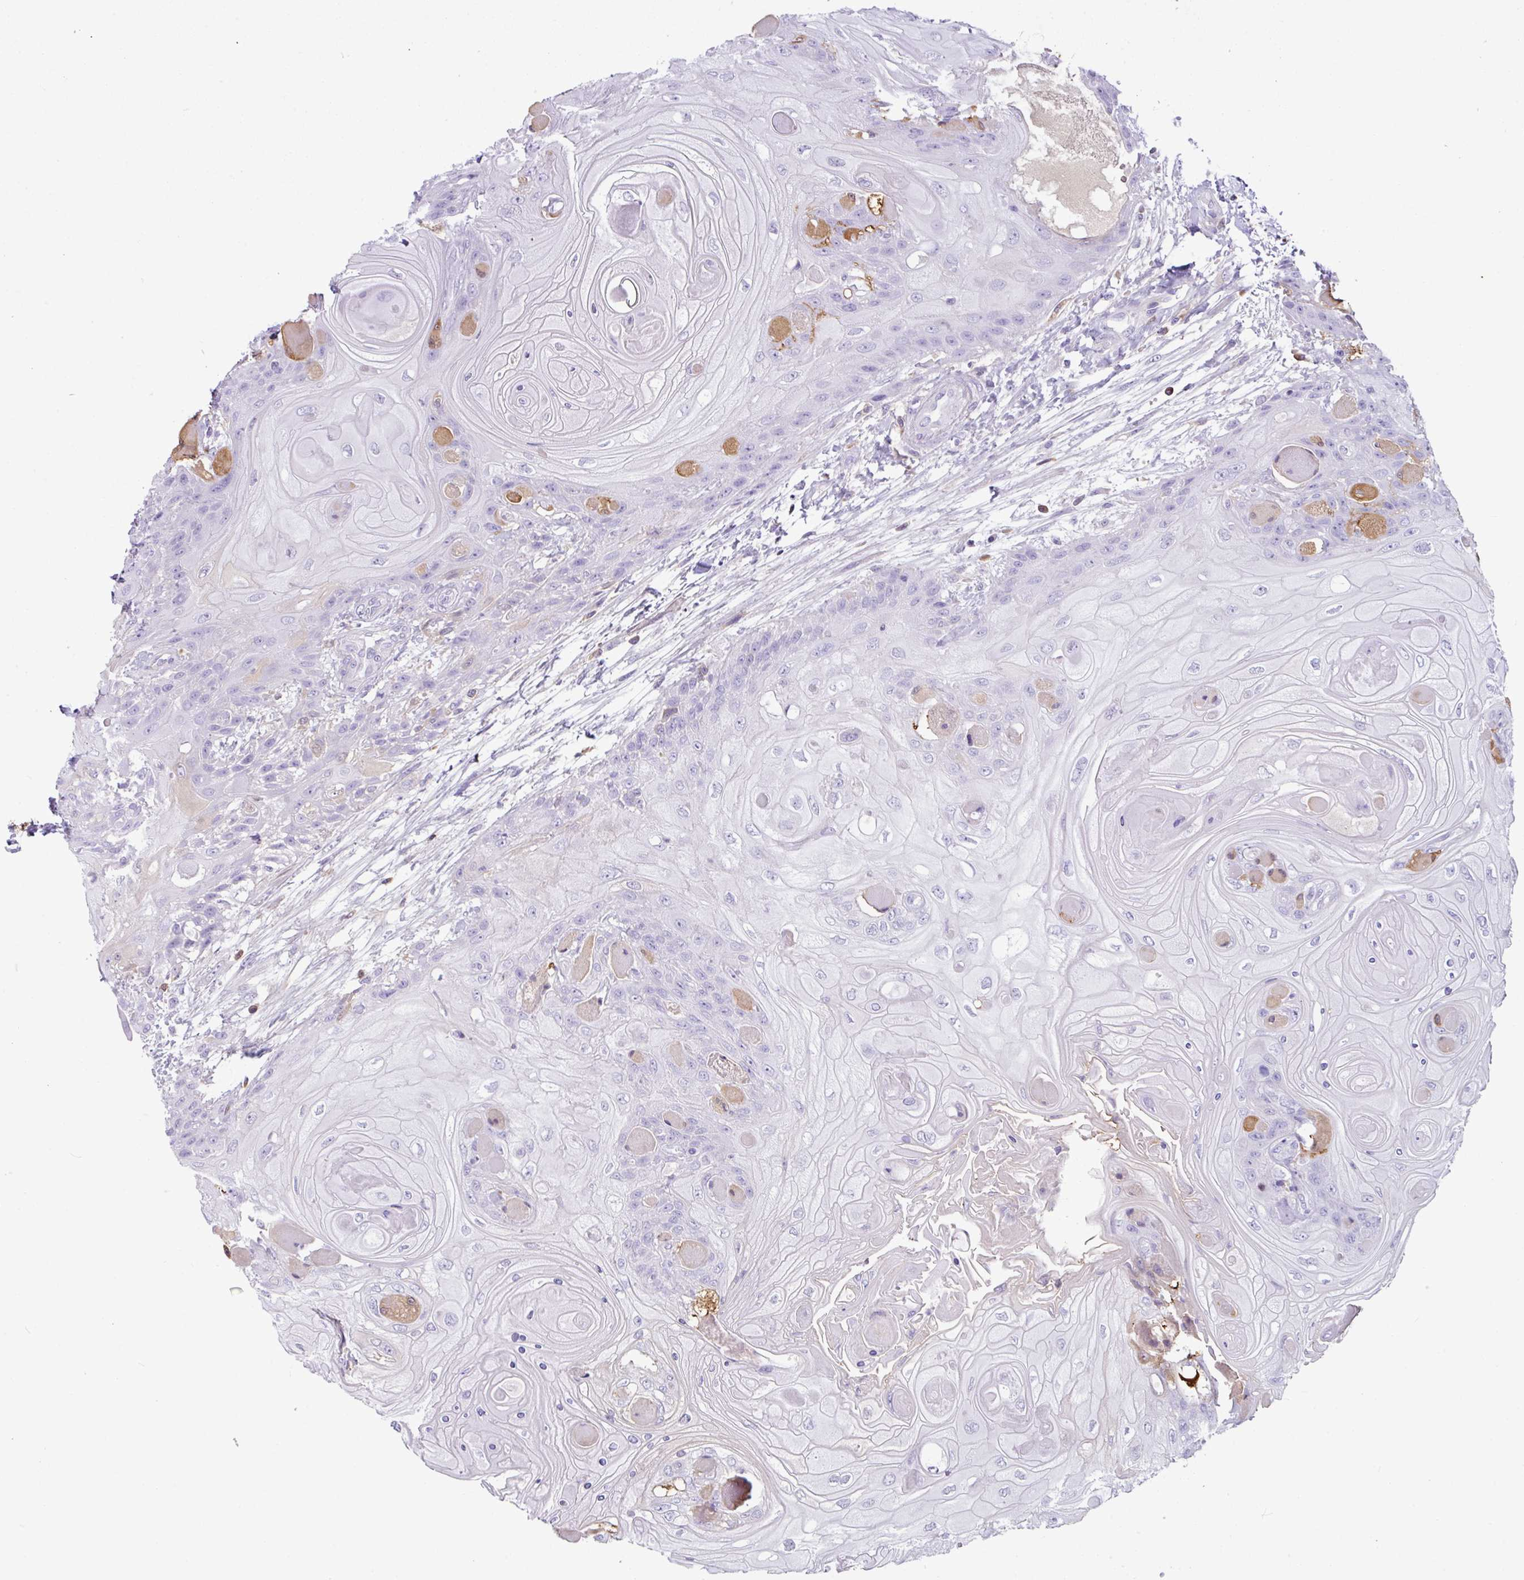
{"staining": {"intensity": "negative", "quantity": "none", "location": "none"}, "tissue": "head and neck cancer", "cell_type": "Tumor cells", "image_type": "cancer", "snomed": [{"axis": "morphology", "description": "Squamous cell carcinoma, NOS"}, {"axis": "topography", "description": "Head-Neck"}], "caption": "Immunohistochemistry micrograph of neoplastic tissue: human squamous cell carcinoma (head and neck) stained with DAB exhibits no significant protein expression in tumor cells.", "gene": "ZNF524", "patient": {"sex": "female", "age": 43}}